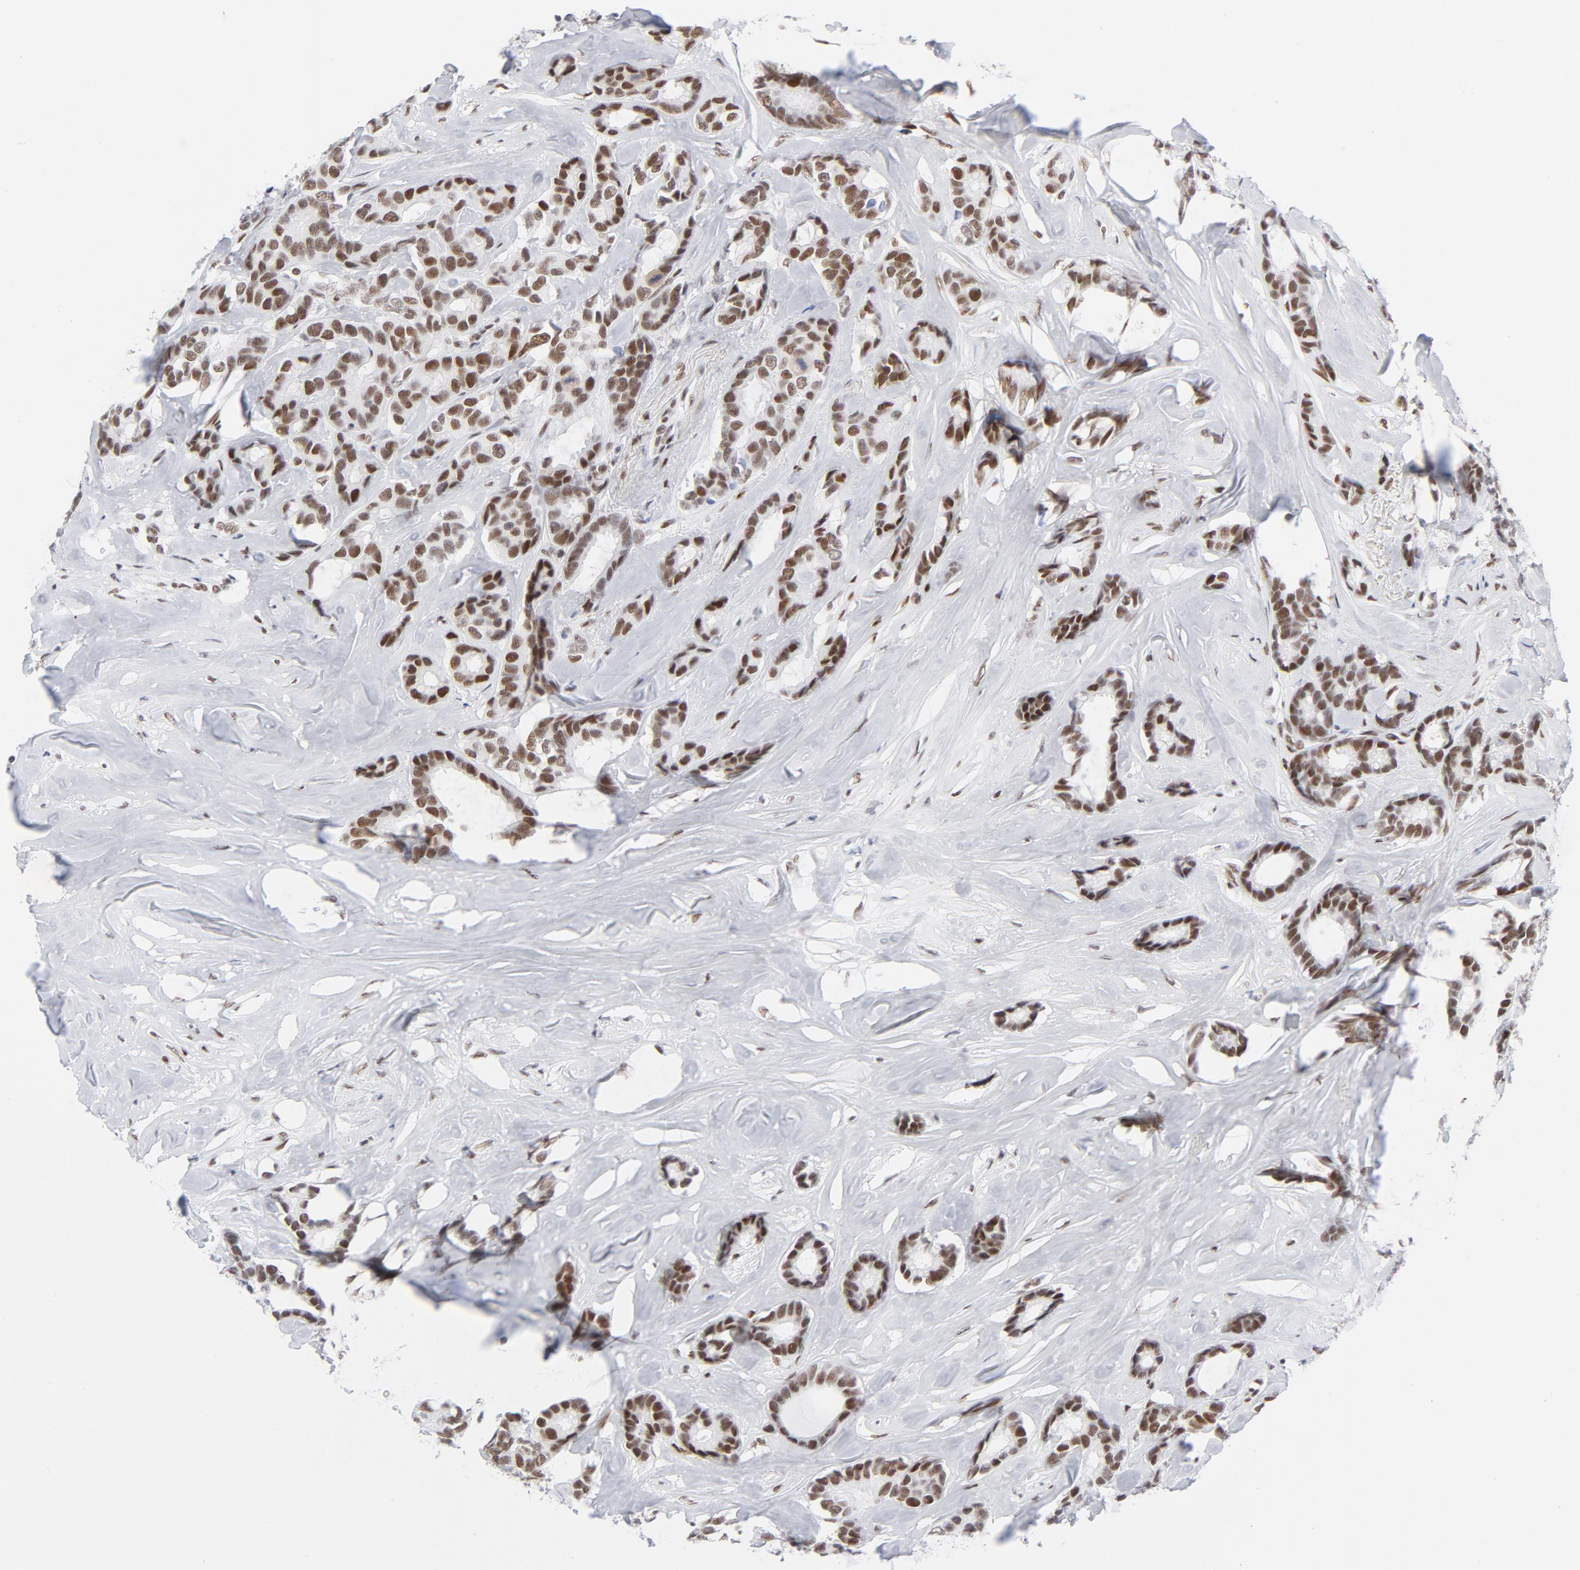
{"staining": {"intensity": "moderate", "quantity": ">75%", "location": "nuclear"}, "tissue": "breast cancer", "cell_type": "Tumor cells", "image_type": "cancer", "snomed": [{"axis": "morphology", "description": "Duct carcinoma"}, {"axis": "topography", "description": "Breast"}], "caption": "IHC staining of breast cancer, which exhibits medium levels of moderate nuclear staining in about >75% of tumor cells indicating moderate nuclear protein staining. The staining was performed using DAB (brown) for protein detection and nuclei were counterstained in hematoxylin (blue).", "gene": "ATF2", "patient": {"sex": "female", "age": 87}}